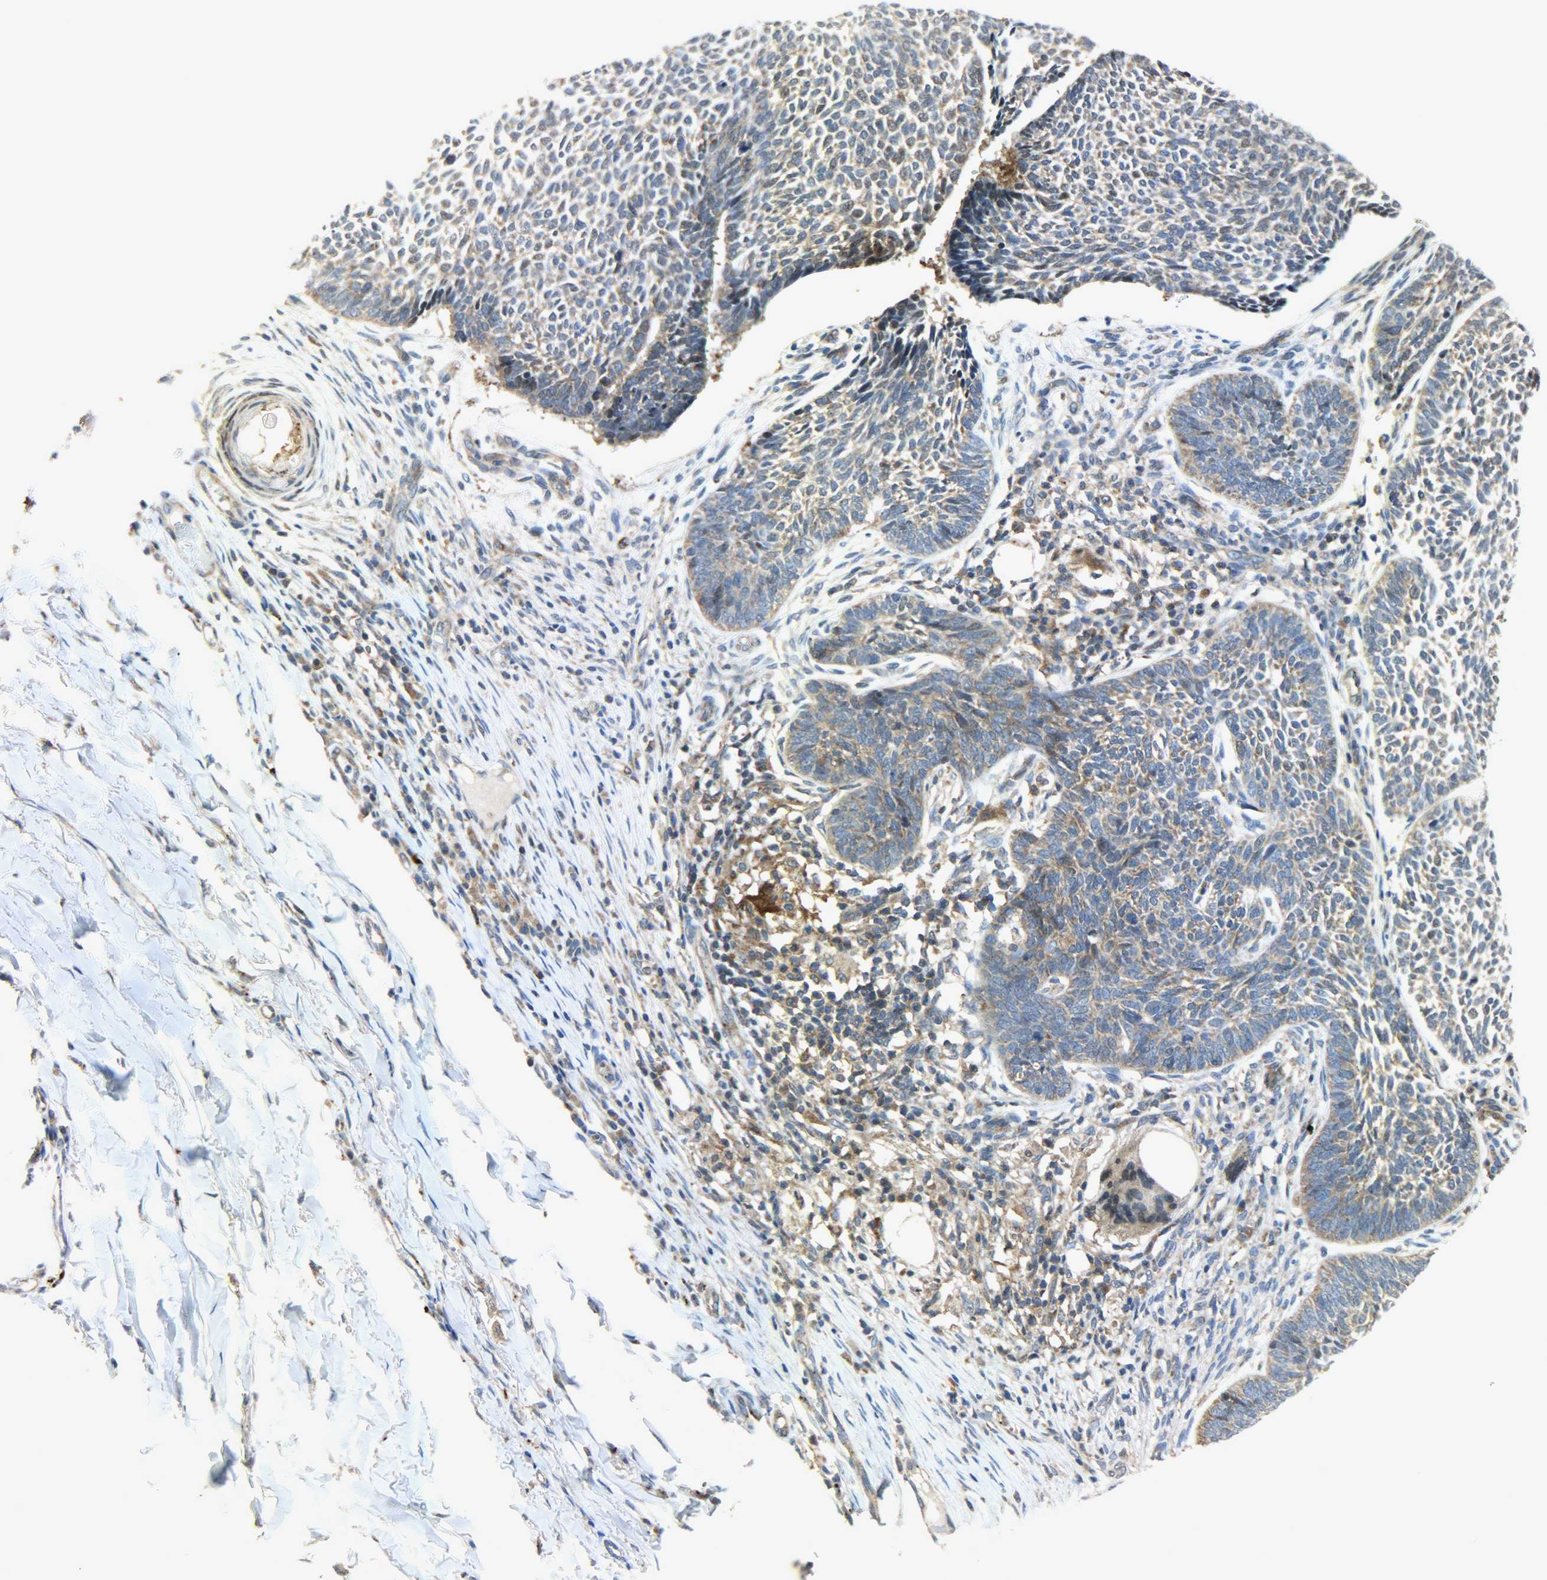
{"staining": {"intensity": "moderate", "quantity": ">75%", "location": "cytoplasmic/membranous"}, "tissue": "skin cancer", "cell_type": "Tumor cells", "image_type": "cancer", "snomed": [{"axis": "morphology", "description": "Normal tissue, NOS"}, {"axis": "morphology", "description": "Basal cell carcinoma"}, {"axis": "topography", "description": "Skin"}], "caption": "IHC photomicrograph of neoplastic tissue: human skin cancer (basal cell carcinoma) stained using immunohistochemistry (IHC) shows medium levels of moderate protein expression localized specifically in the cytoplasmic/membranous of tumor cells, appearing as a cytoplasmic/membranous brown color.", "gene": "GIT2", "patient": {"sex": "male", "age": 87}}